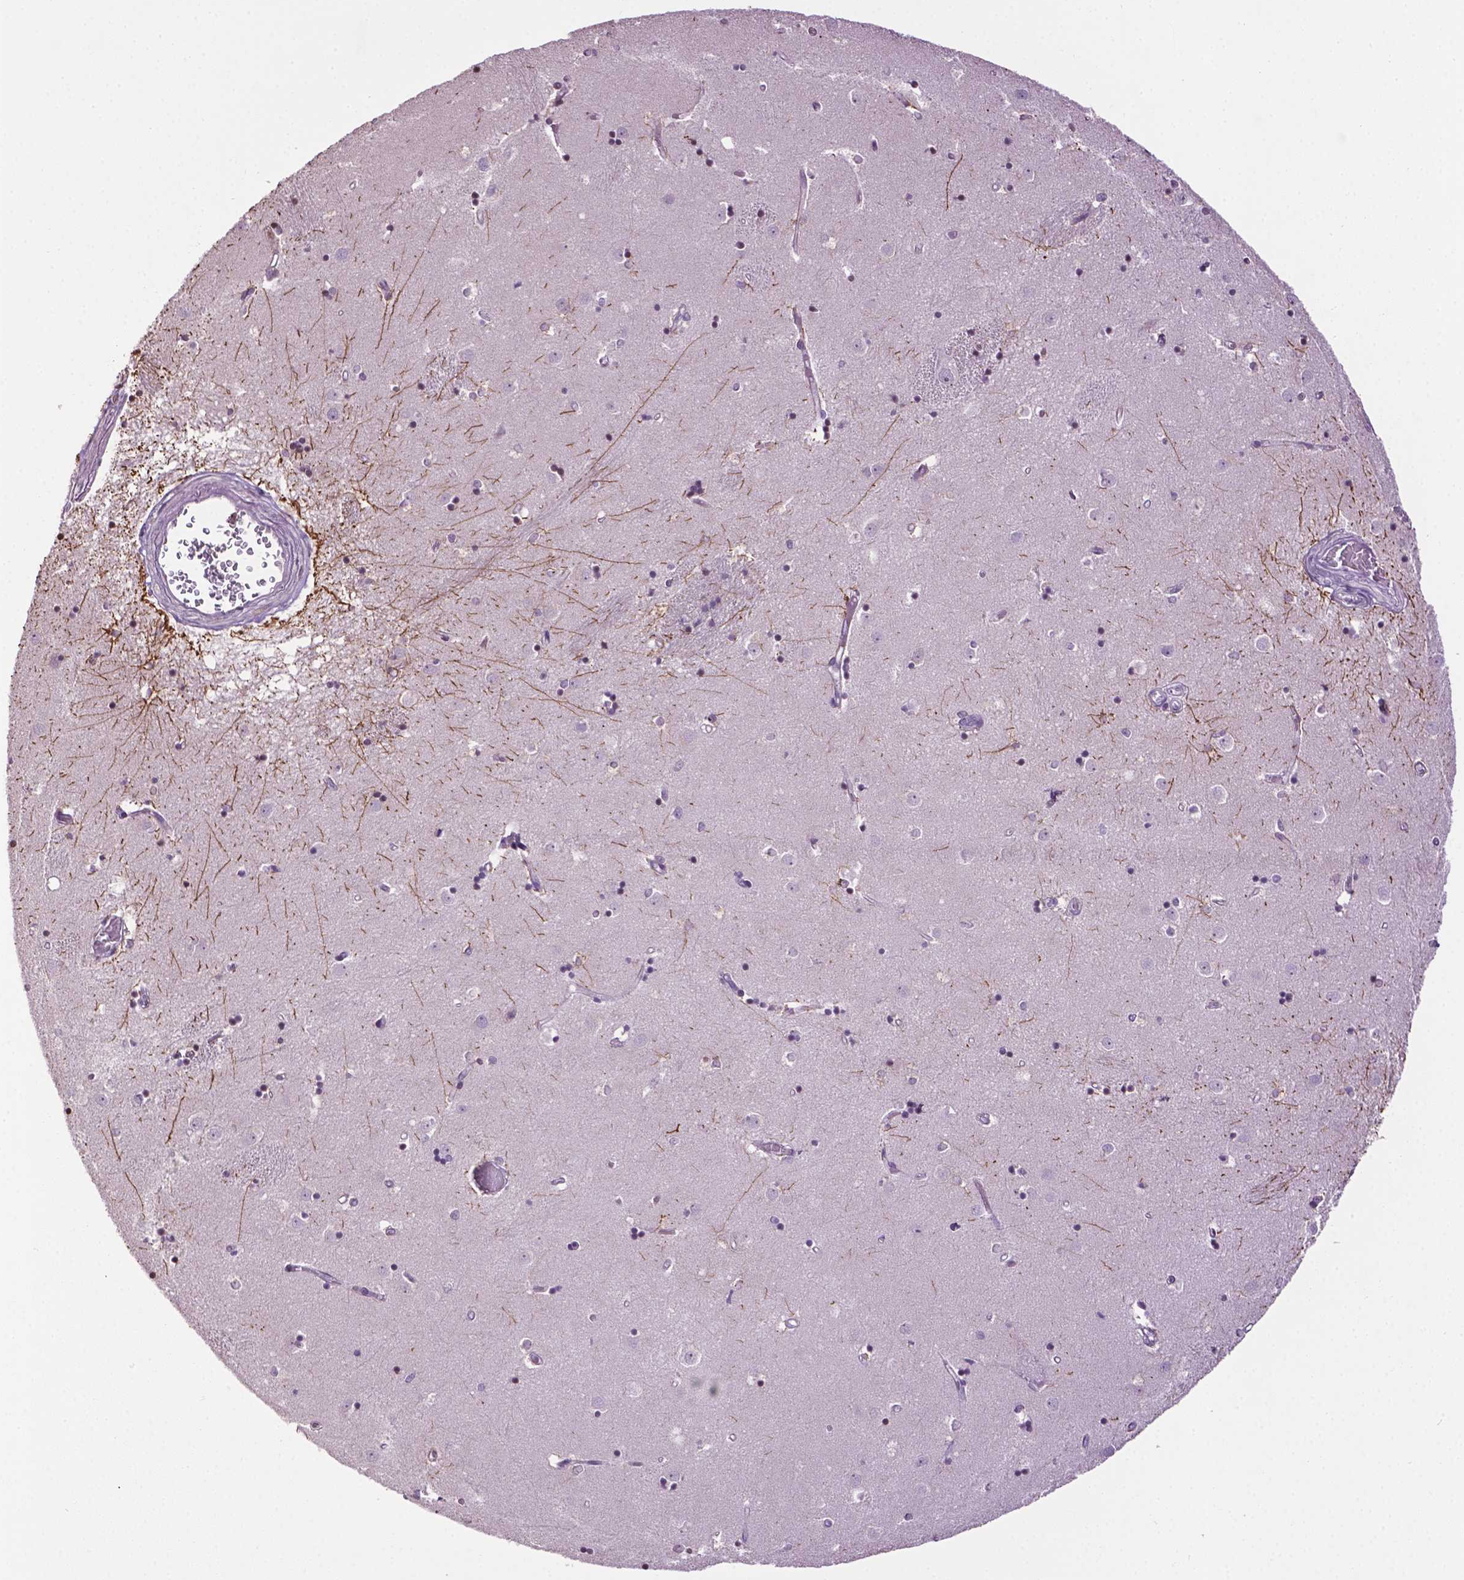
{"staining": {"intensity": "negative", "quantity": "none", "location": "none"}, "tissue": "caudate", "cell_type": "Glial cells", "image_type": "normal", "snomed": [{"axis": "morphology", "description": "Normal tissue, NOS"}, {"axis": "topography", "description": "Lateral ventricle wall"}], "caption": "This is an immunohistochemistry (IHC) photomicrograph of benign caudate. There is no staining in glial cells.", "gene": "NTNG2", "patient": {"sex": "male", "age": 54}}